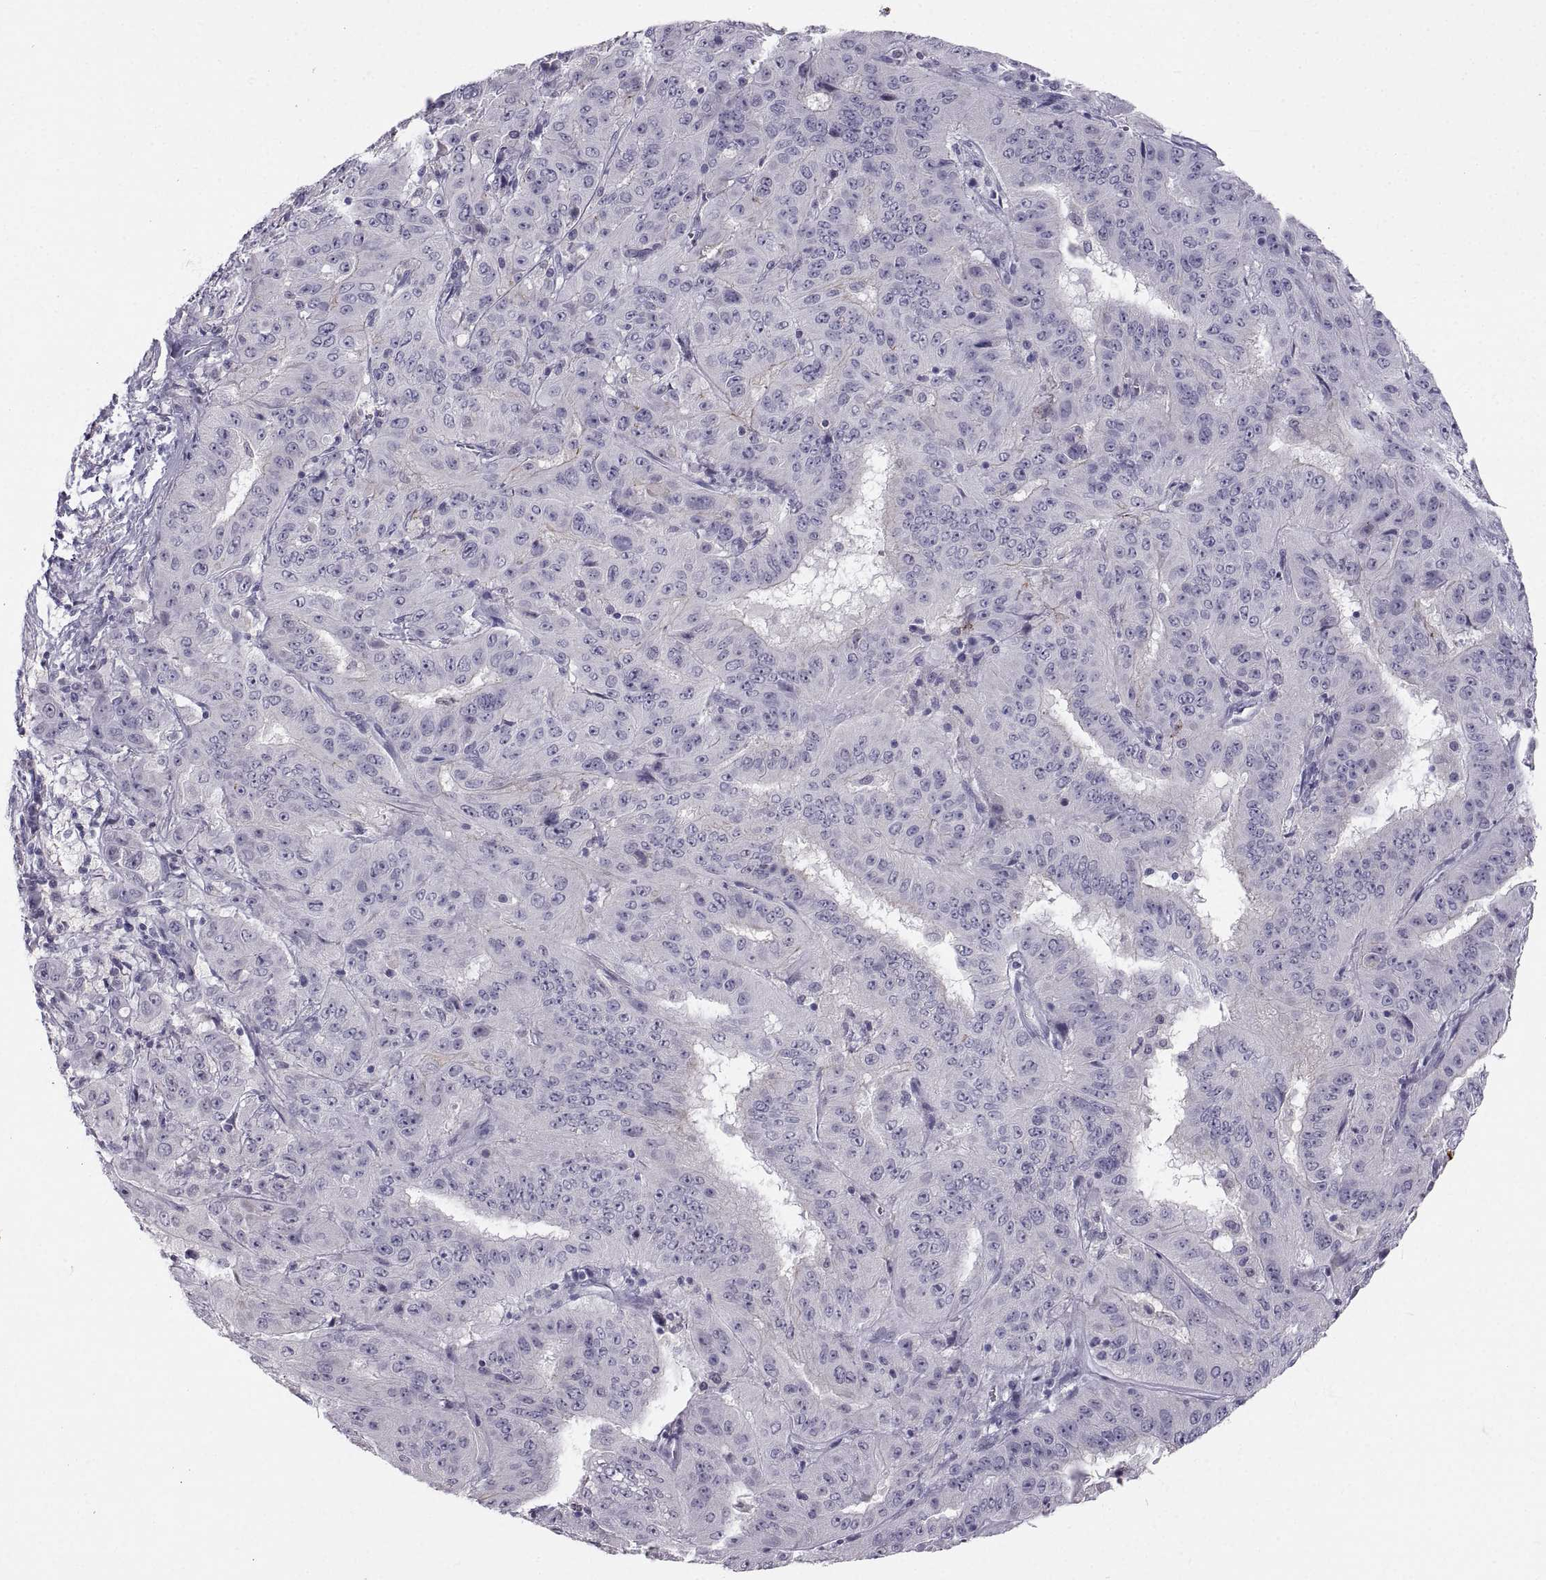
{"staining": {"intensity": "negative", "quantity": "none", "location": "none"}, "tissue": "pancreatic cancer", "cell_type": "Tumor cells", "image_type": "cancer", "snomed": [{"axis": "morphology", "description": "Adenocarcinoma, NOS"}, {"axis": "topography", "description": "Pancreas"}], "caption": "Histopathology image shows no protein staining in tumor cells of pancreatic cancer tissue.", "gene": "ZNF185", "patient": {"sex": "male", "age": 63}}